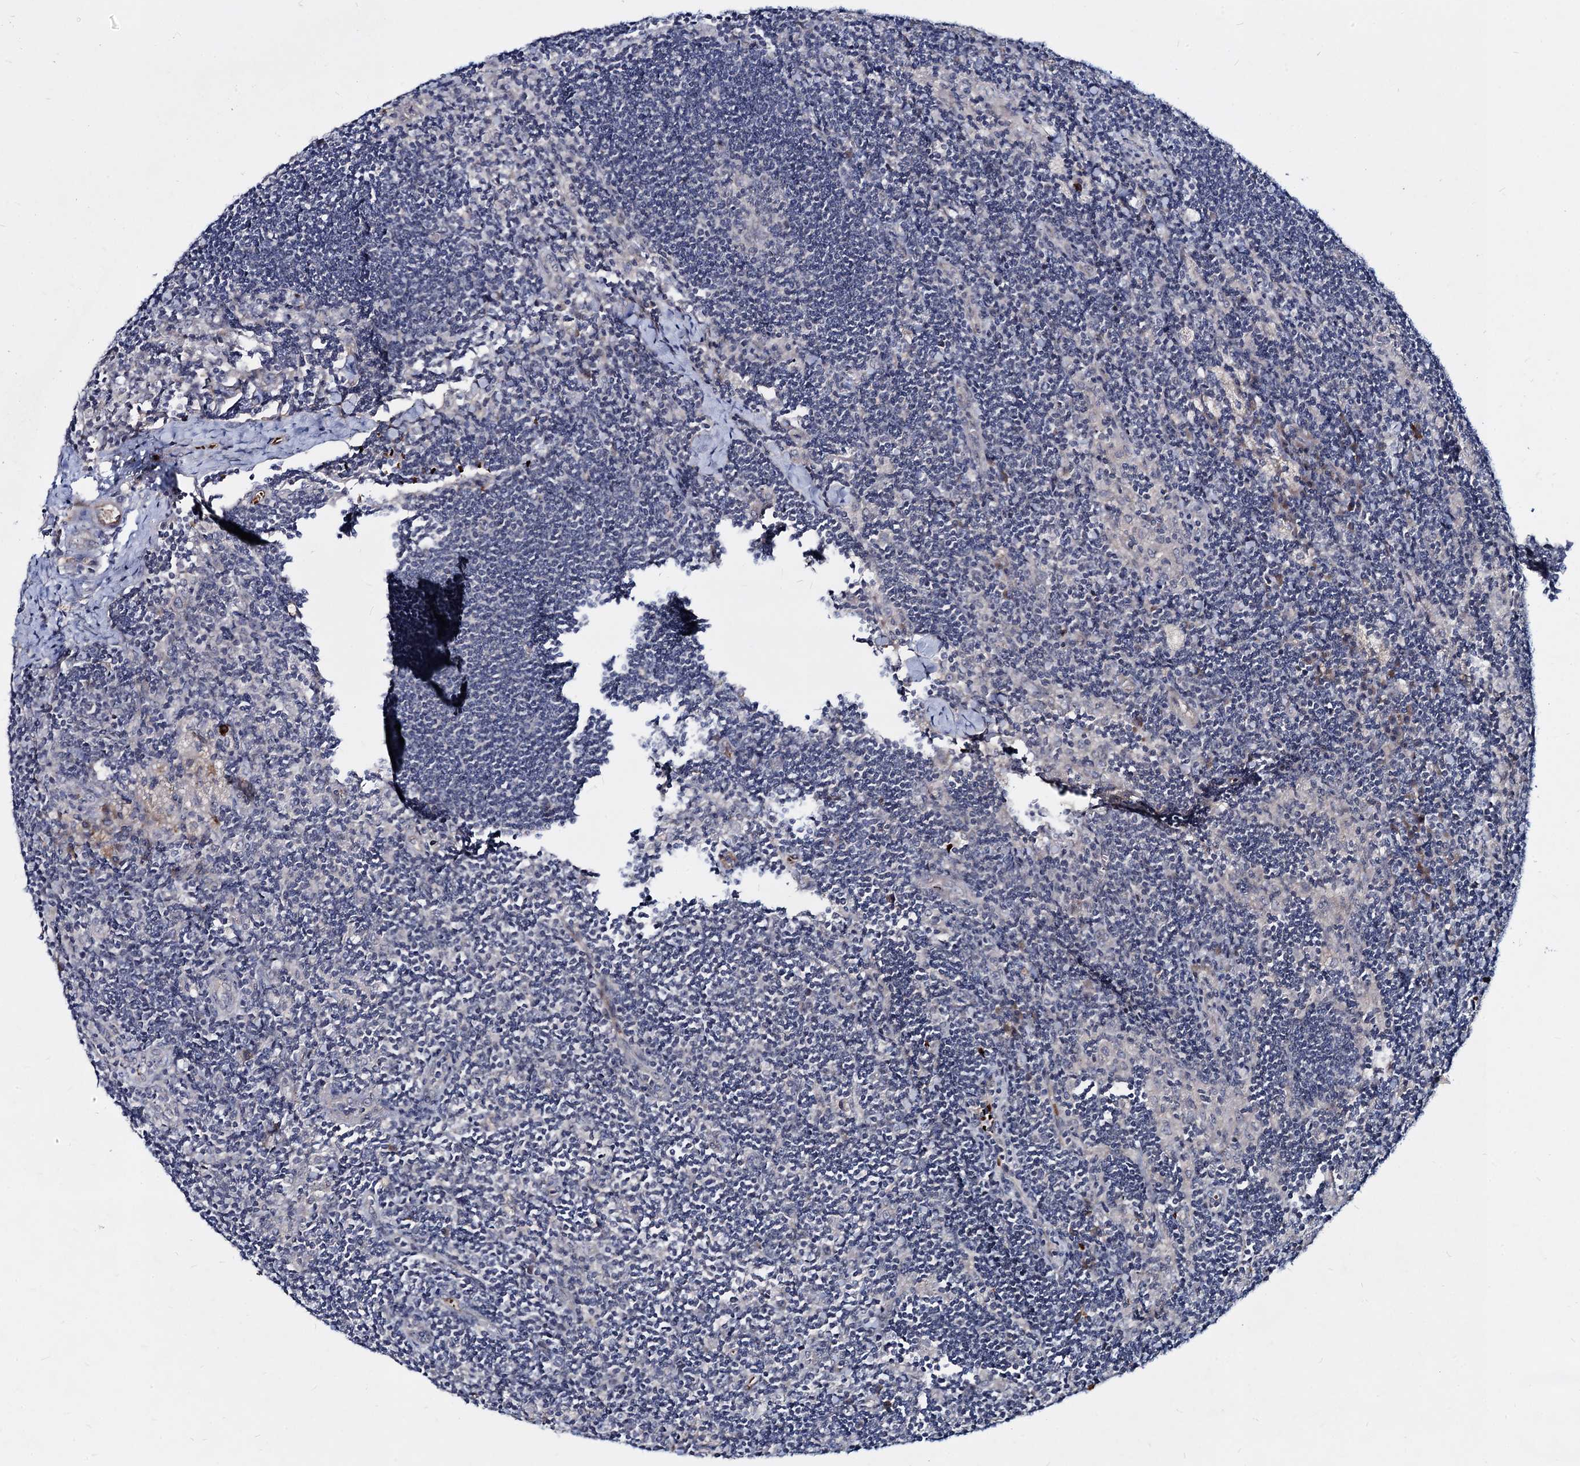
{"staining": {"intensity": "weak", "quantity": "<25%", "location": "cytoplasmic/membranous"}, "tissue": "lymph node", "cell_type": "Germinal center cells", "image_type": "normal", "snomed": [{"axis": "morphology", "description": "Normal tissue, NOS"}, {"axis": "topography", "description": "Lymph node"}], "caption": "A histopathology image of human lymph node is negative for staining in germinal center cells. (Brightfield microscopy of DAB immunohistochemistry (IHC) at high magnification).", "gene": "RNF6", "patient": {"sex": "male", "age": 24}}